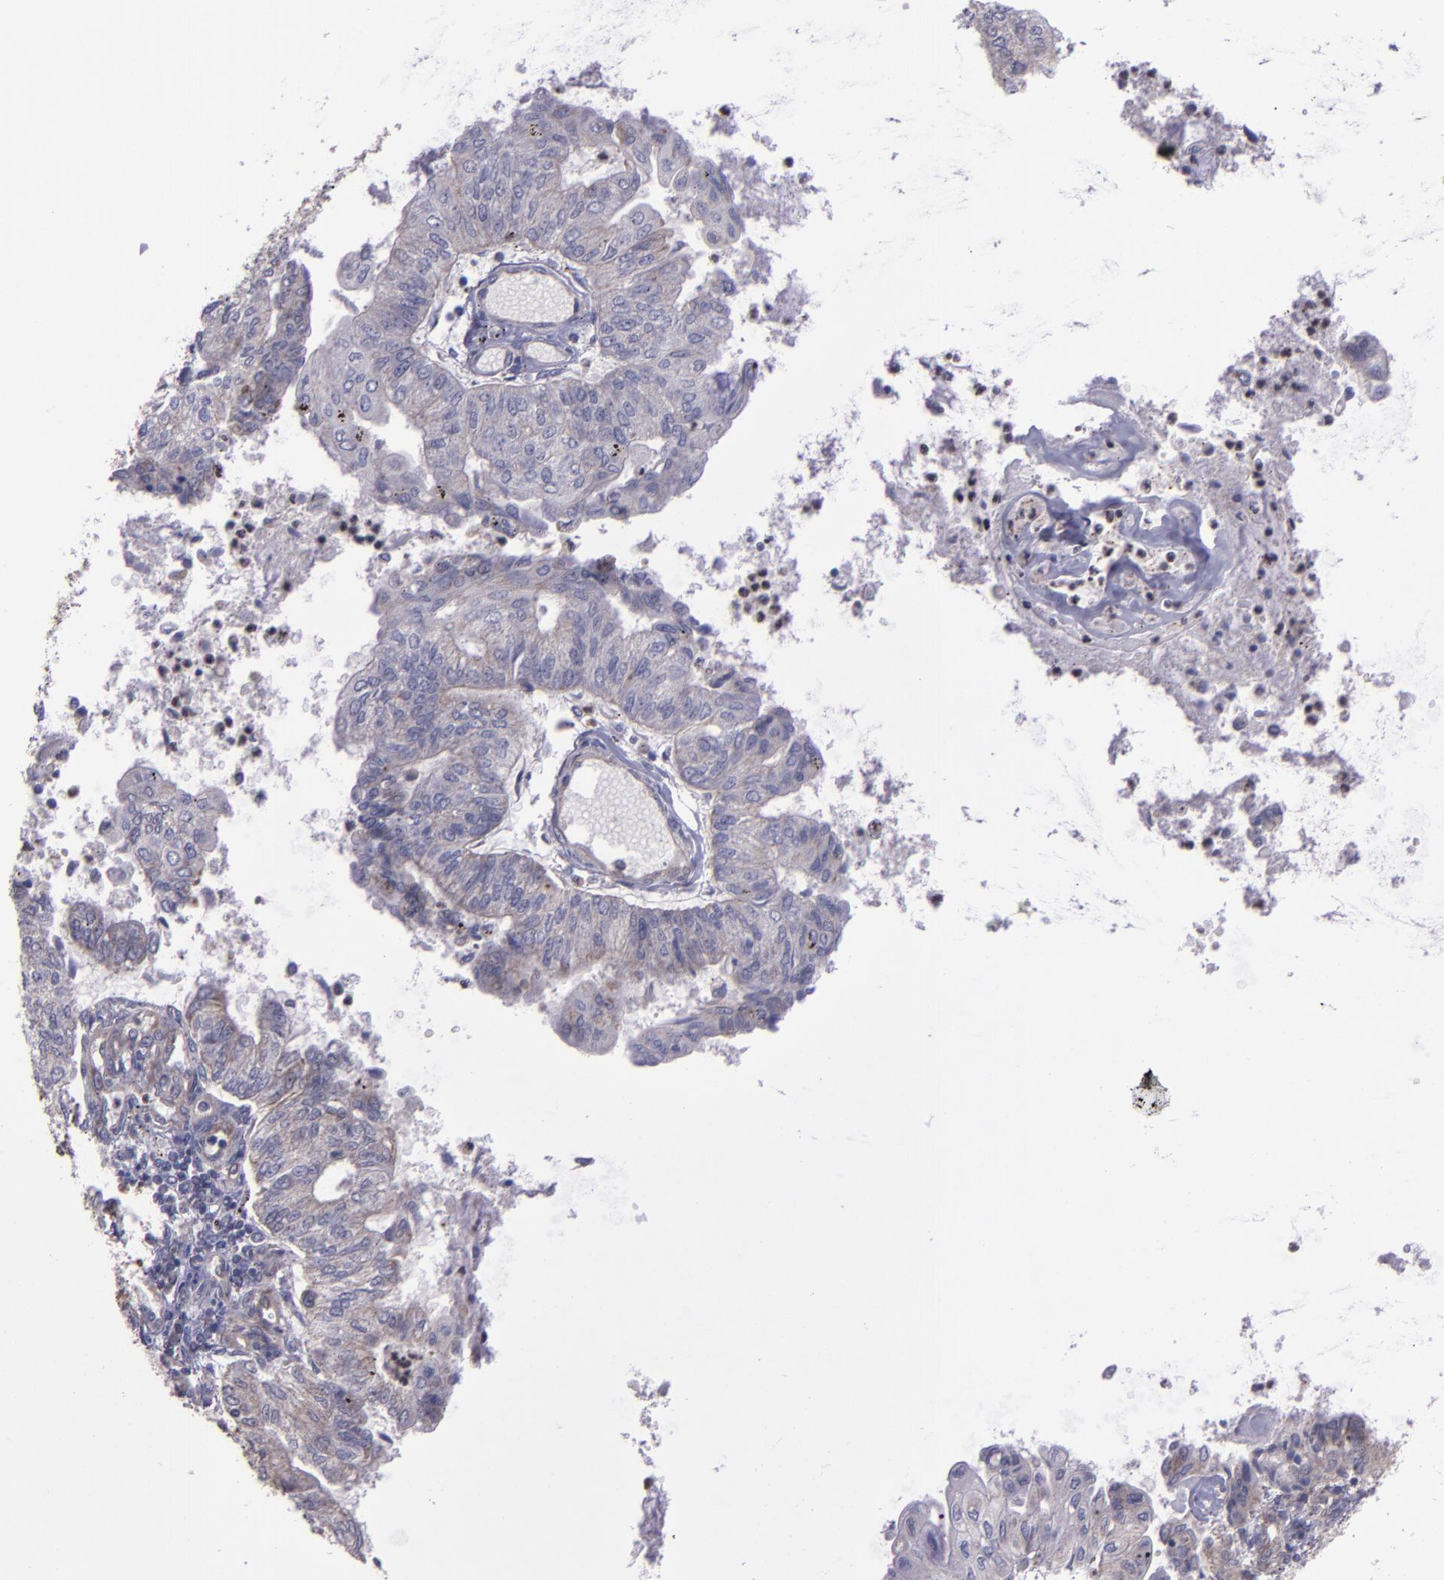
{"staining": {"intensity": "weak", "quantity": ">75%", "location": "cytoplasmic/membranous"}, "tissue": "endometrial cancer", "cell_type": "Tumor cells", "image_type": "cancer", "snomed": [{"axis": "morphology", "description": "Adenocarcinoma, NOS"}, {"axis": "topography", "description": "Endometrium"}], "caption": "The photomicrograph shows immunohistochemical staining of adenocarcinoma (endometrial). There is weak cytoplasmic/membranous staining is appreciated in approximately >75% of tumor cells.", "gene": "LONP1", "patient": {"sex": "female", "age": 59}}